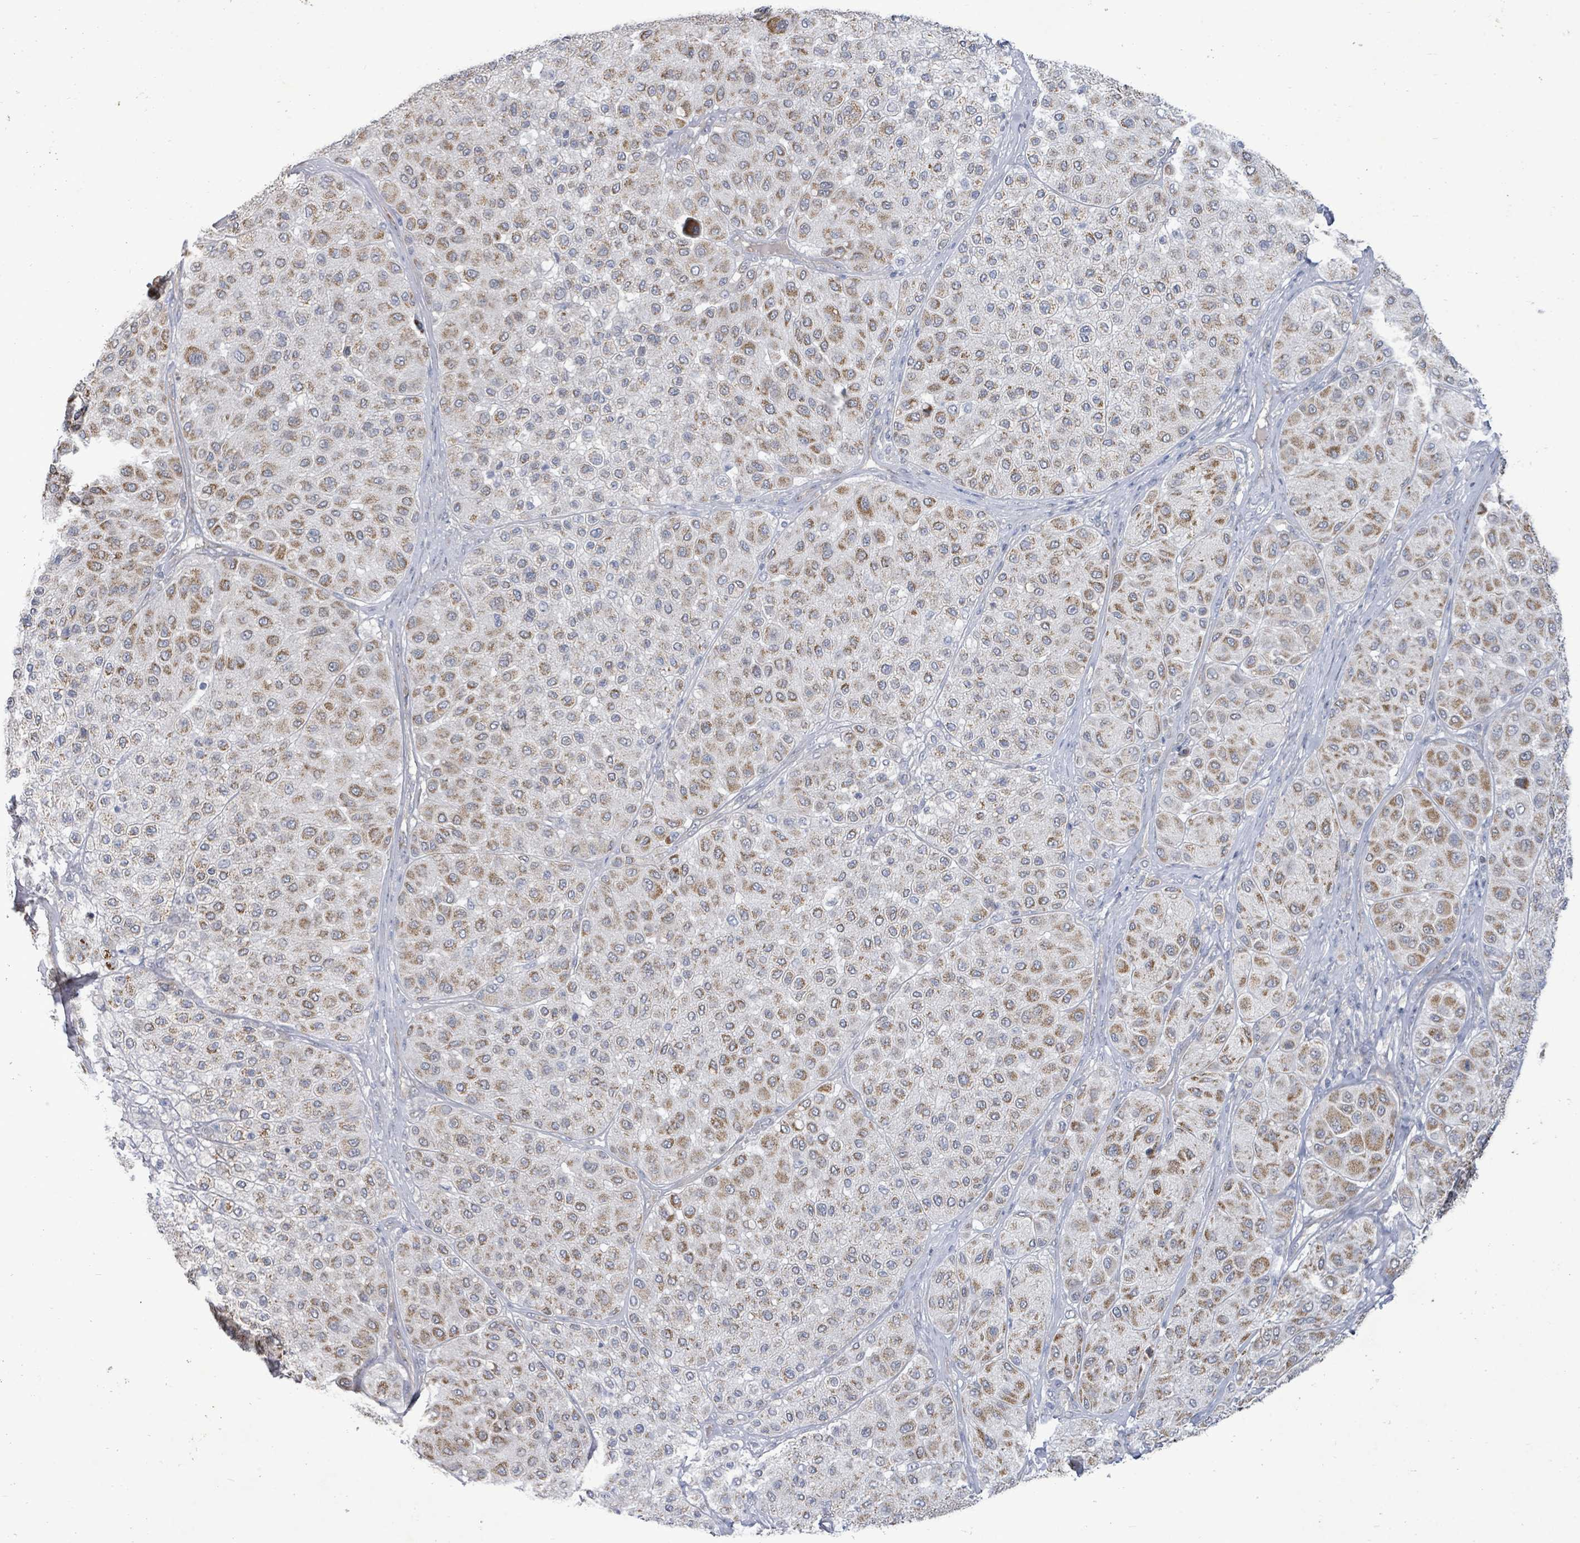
{"staining": {"intensity": "moderate", "quantity": ">75%", "location": "cytoplasmic/membranous"}, "tissue": "melanoma", "cell_type": "Tumor cells", "image_type": "cancer", "snomed": [{"axis": "morphology", "description": "Malignant melanoma, Metastatic site"}, {"axis": "topography", "description": "Smooth muscle"}], "caption": "Brown immunohistochemical staining in melanoma demonstrates moderate cytoplasmic/membranous positivity in about >75% of tumor cells. The protein is stained brown, and the nuclei are stained in blue (DAB IHC with brightfield microscopy, high magnification).", "gene": "ZFPM1", "patient": {"sex": "male", "age": 41}}